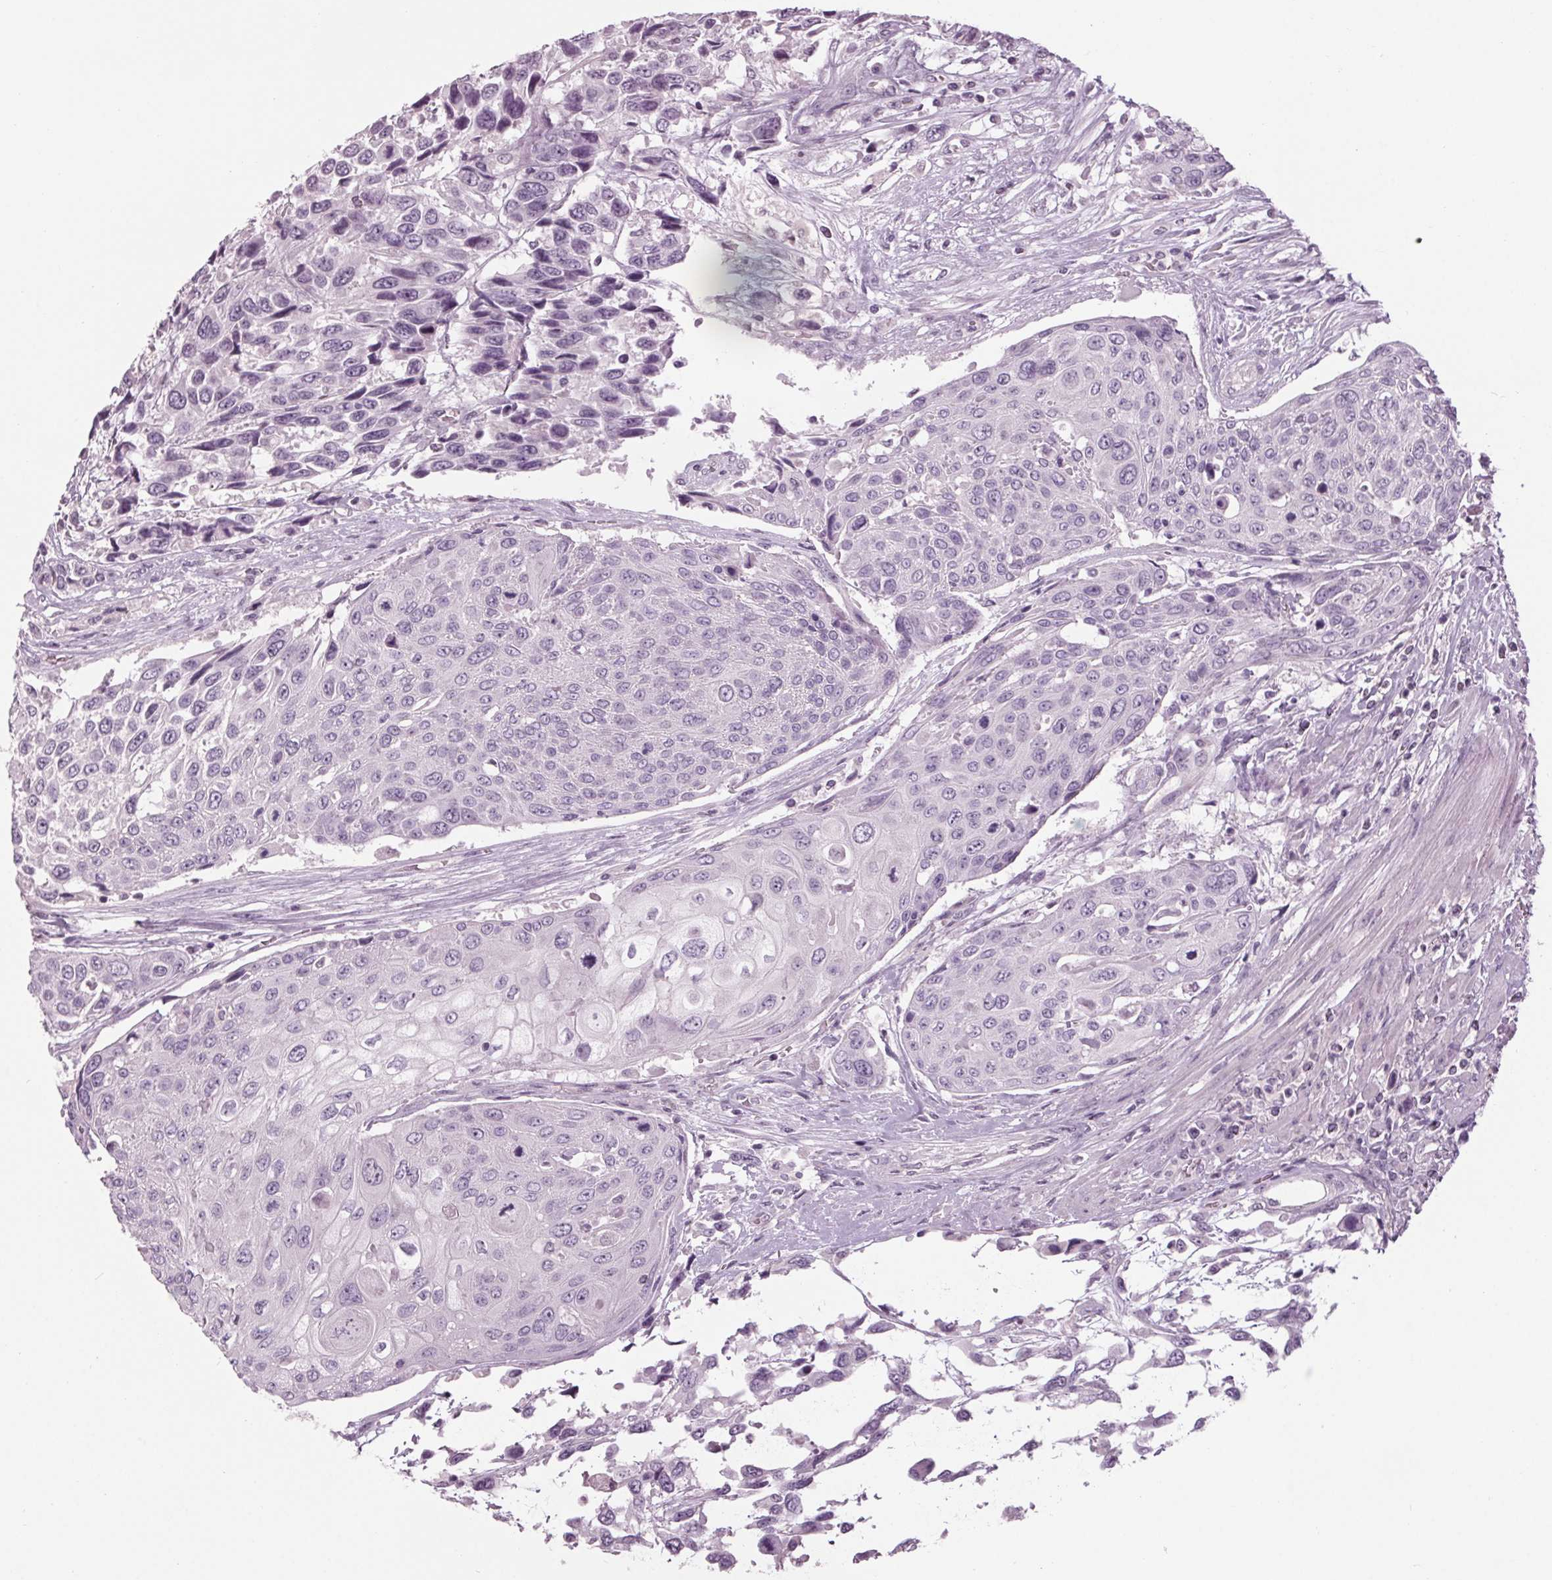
{"staining": {"intensity": "negative", "quantity": "none", "location": "none"}, "tissue": "urothelial cancer", "cell_type": "Tumor cells", "image_type": "cancer", "snomed": [{"axis": "morphology", "description": "Urothelial carcinoma, High grade"}, {"axis": "topography", "description": "Urinary bladder"}], "caption": "The photomicrograph demonstrates no significant staining in tumor cells of urothelial cancer. (DAB immunohistochemistry (IHC), high magnification).", "gene": "TNNC2", "patient": {"sex": "female", "age": 70}}